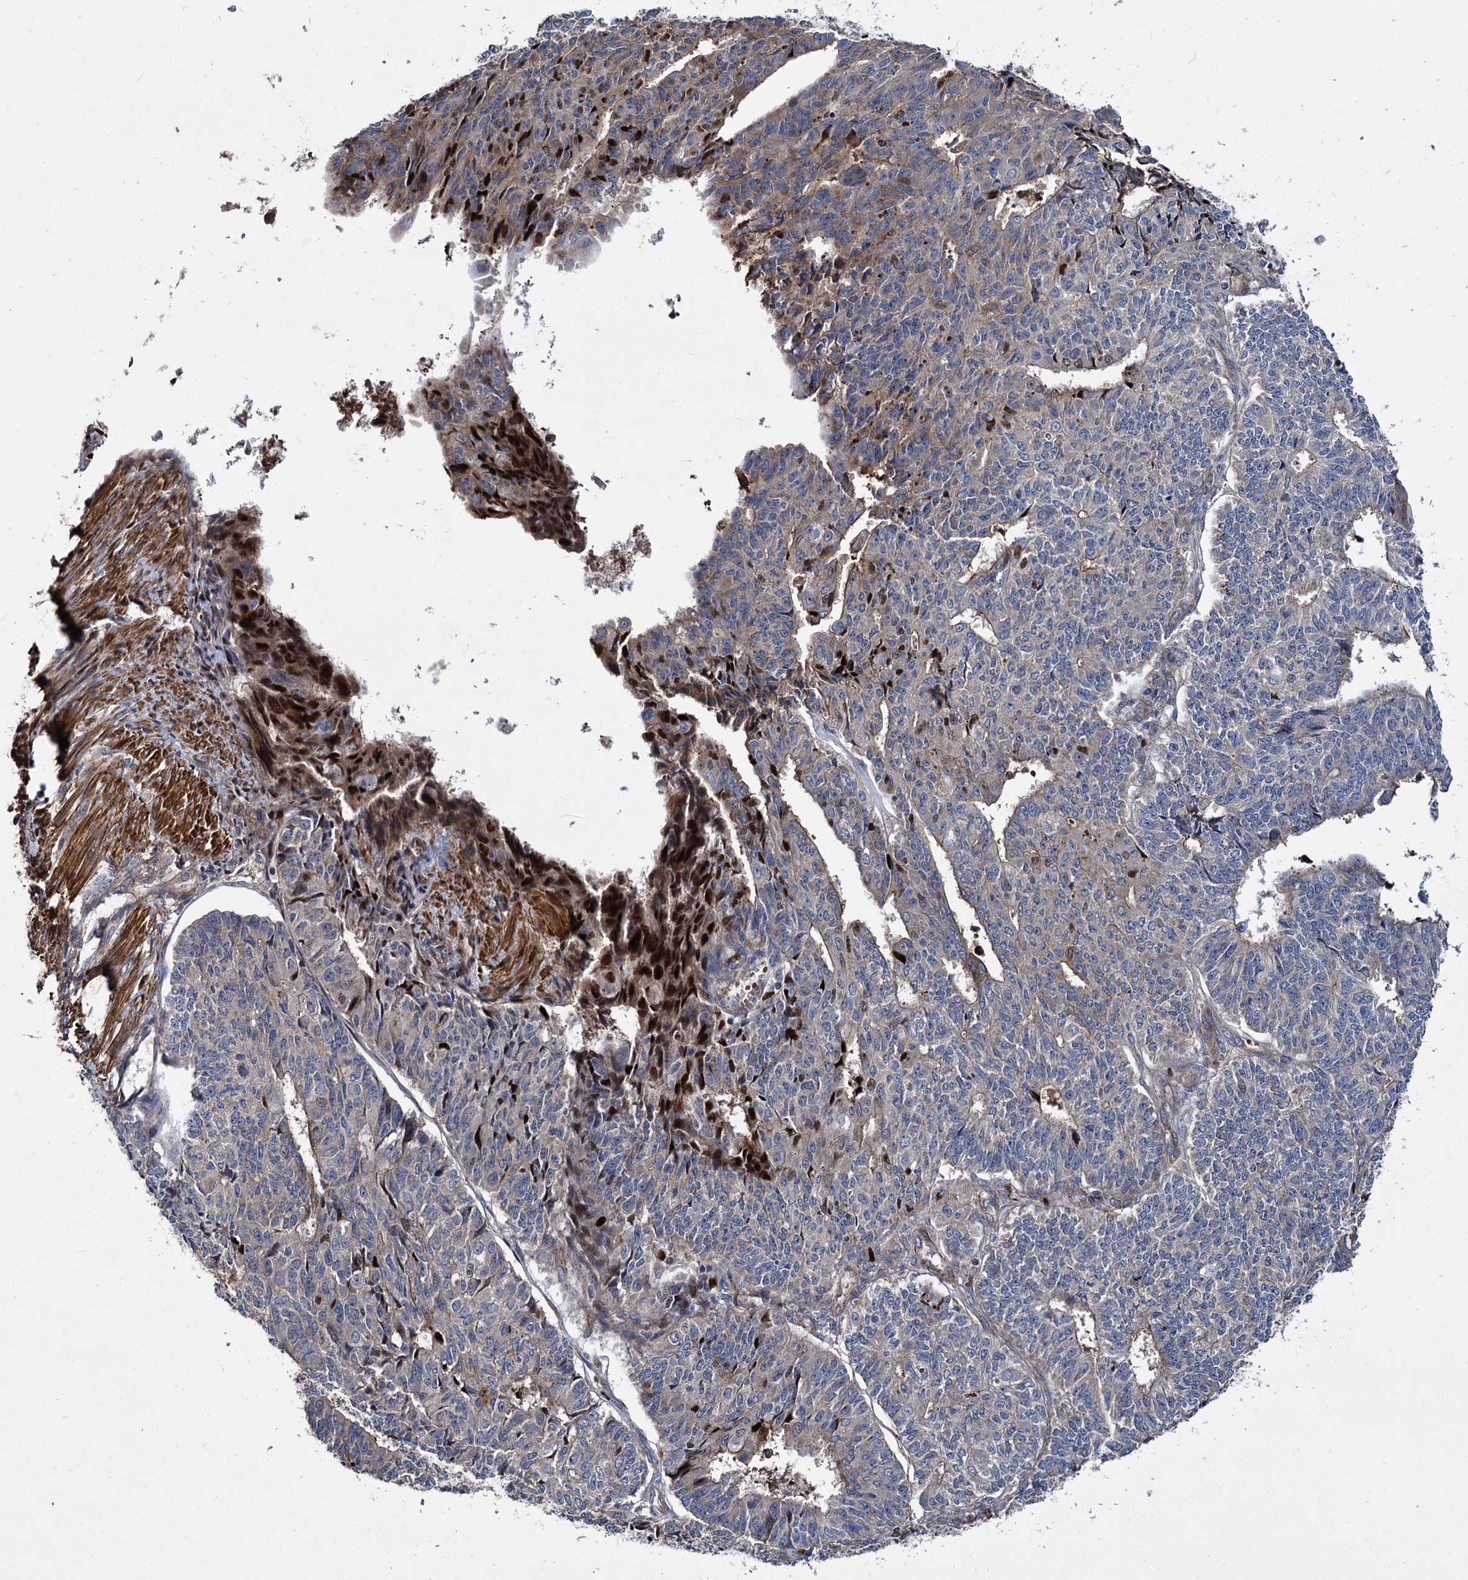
{"staining": {"intensity": "moderate", "quantity": "<25%", "location": "nuclear"}, "tissue": "endometrial cancer", "cell_type": "Tumor cells", "image_type": "cancer", "snomed": [{"axis": "morphology", "description": "Adenocarcinoma, NOS"}, {"axis": "topography", "description": "Endometrium"}], "caption": "Moderate nuclear protein positivity is appreciated in approximately <25% of tumor cells in endometrial cancer (adenocarcinoma). The staining was performed using DAB to visualize the protein expression in brown, while the nuclei were stained in blue with hematoxylin (Magnification: 20x).", "gene": "ISM2", "patient": {"sex": "female", "age": 32}}